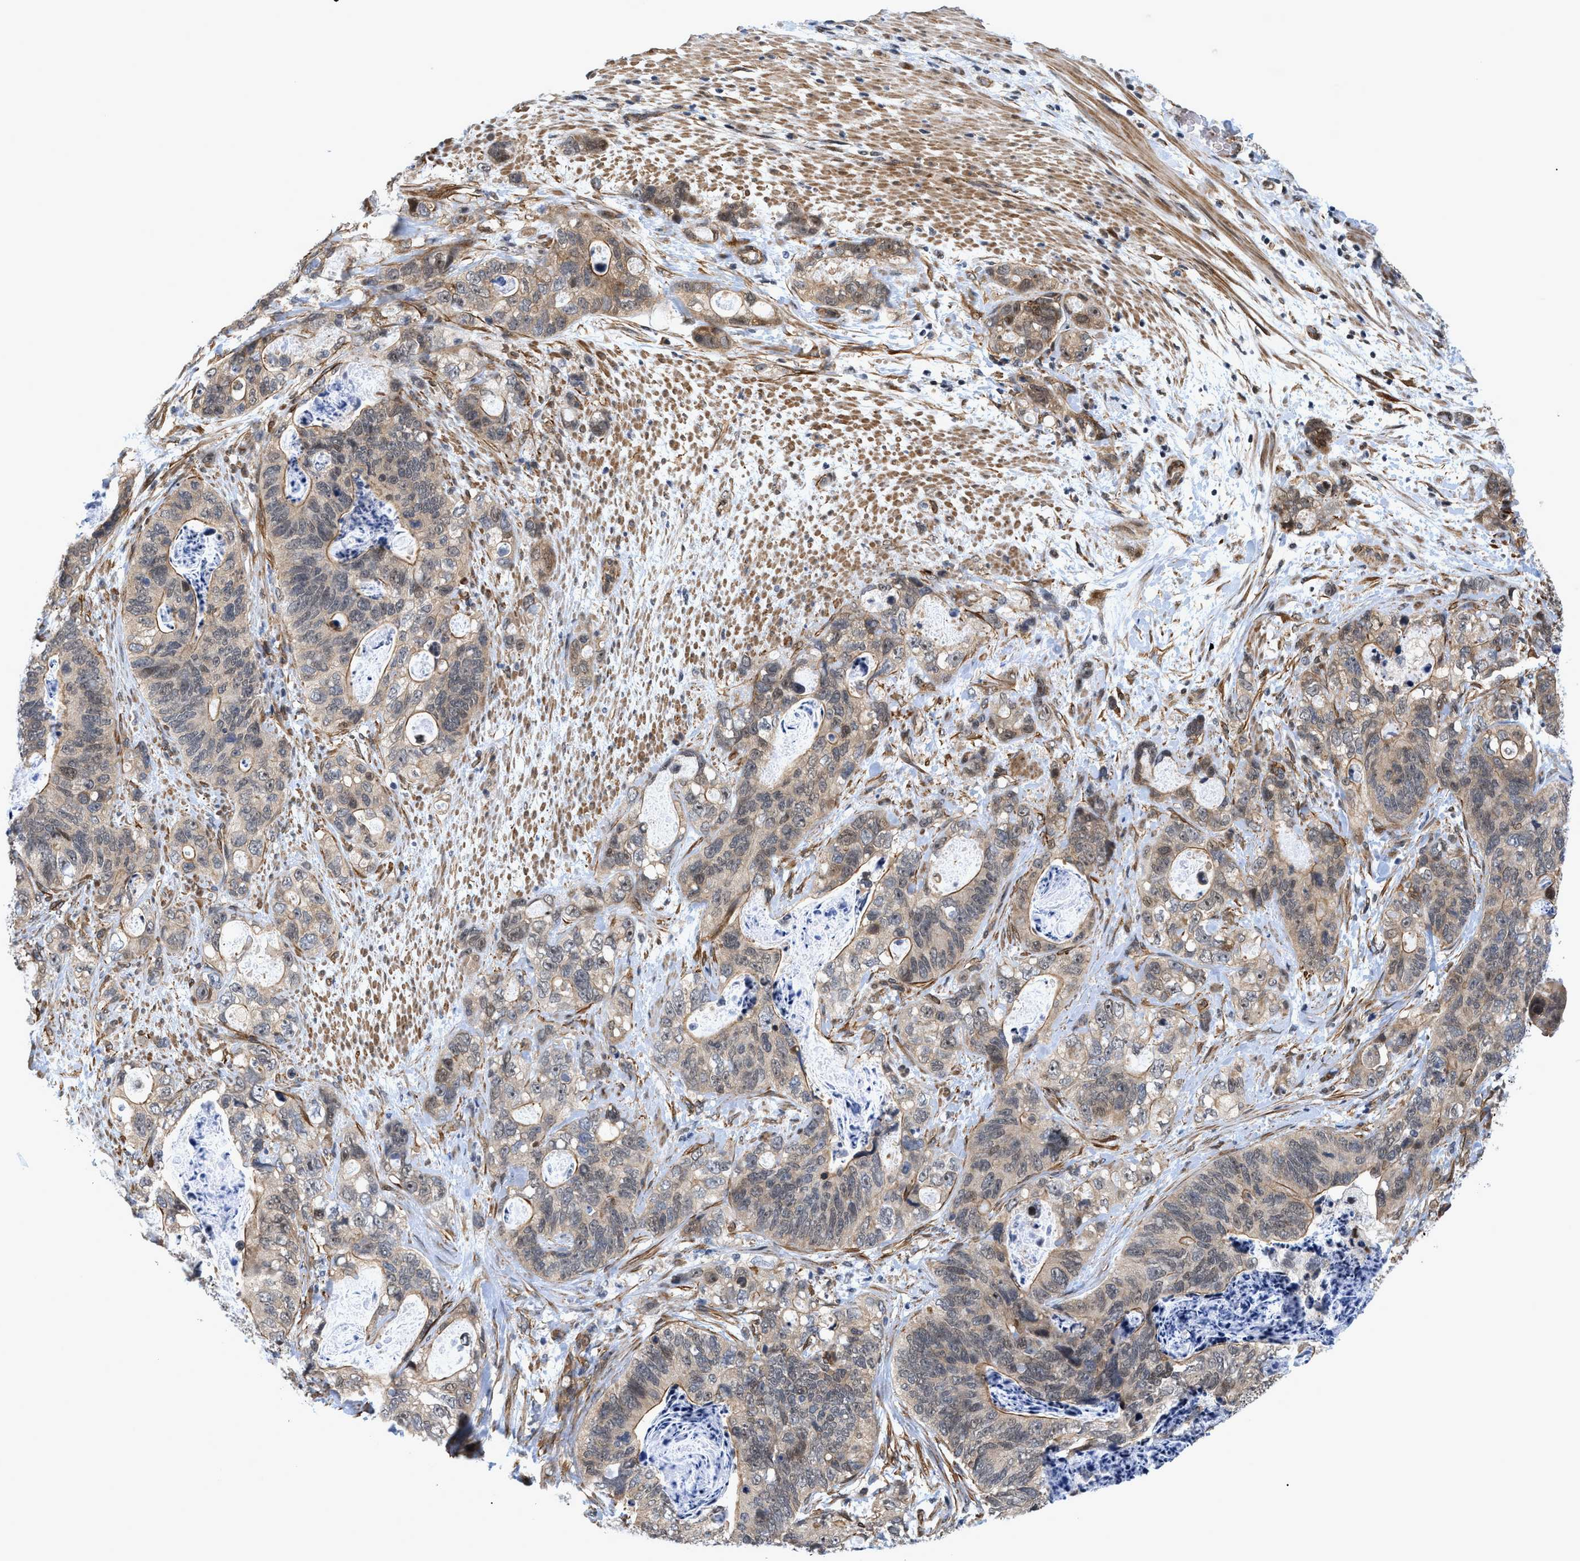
{"staining": {"intensity": "weak", "quantity": "<25%", "location": "cytoplasmic/membranous,nuclear"}, "tissue": "stomach cancer", "cell_type": "Tumor cells", "image_type": "cancer", "snomed": [{"axis": "morphology", "description": "Normal tissue, NOS"}, {"axis": "morphology", "description": "Adenocarcinoma, NOS"}, {"axis": "topography", "description": "Stomach"}], "caption": "Image shows no significant protein expression in tumor cells of stomach cancer (adenocarcinoma).", "gene": "GPRASP2", "patient": {"sex": "female", "age": 89}}